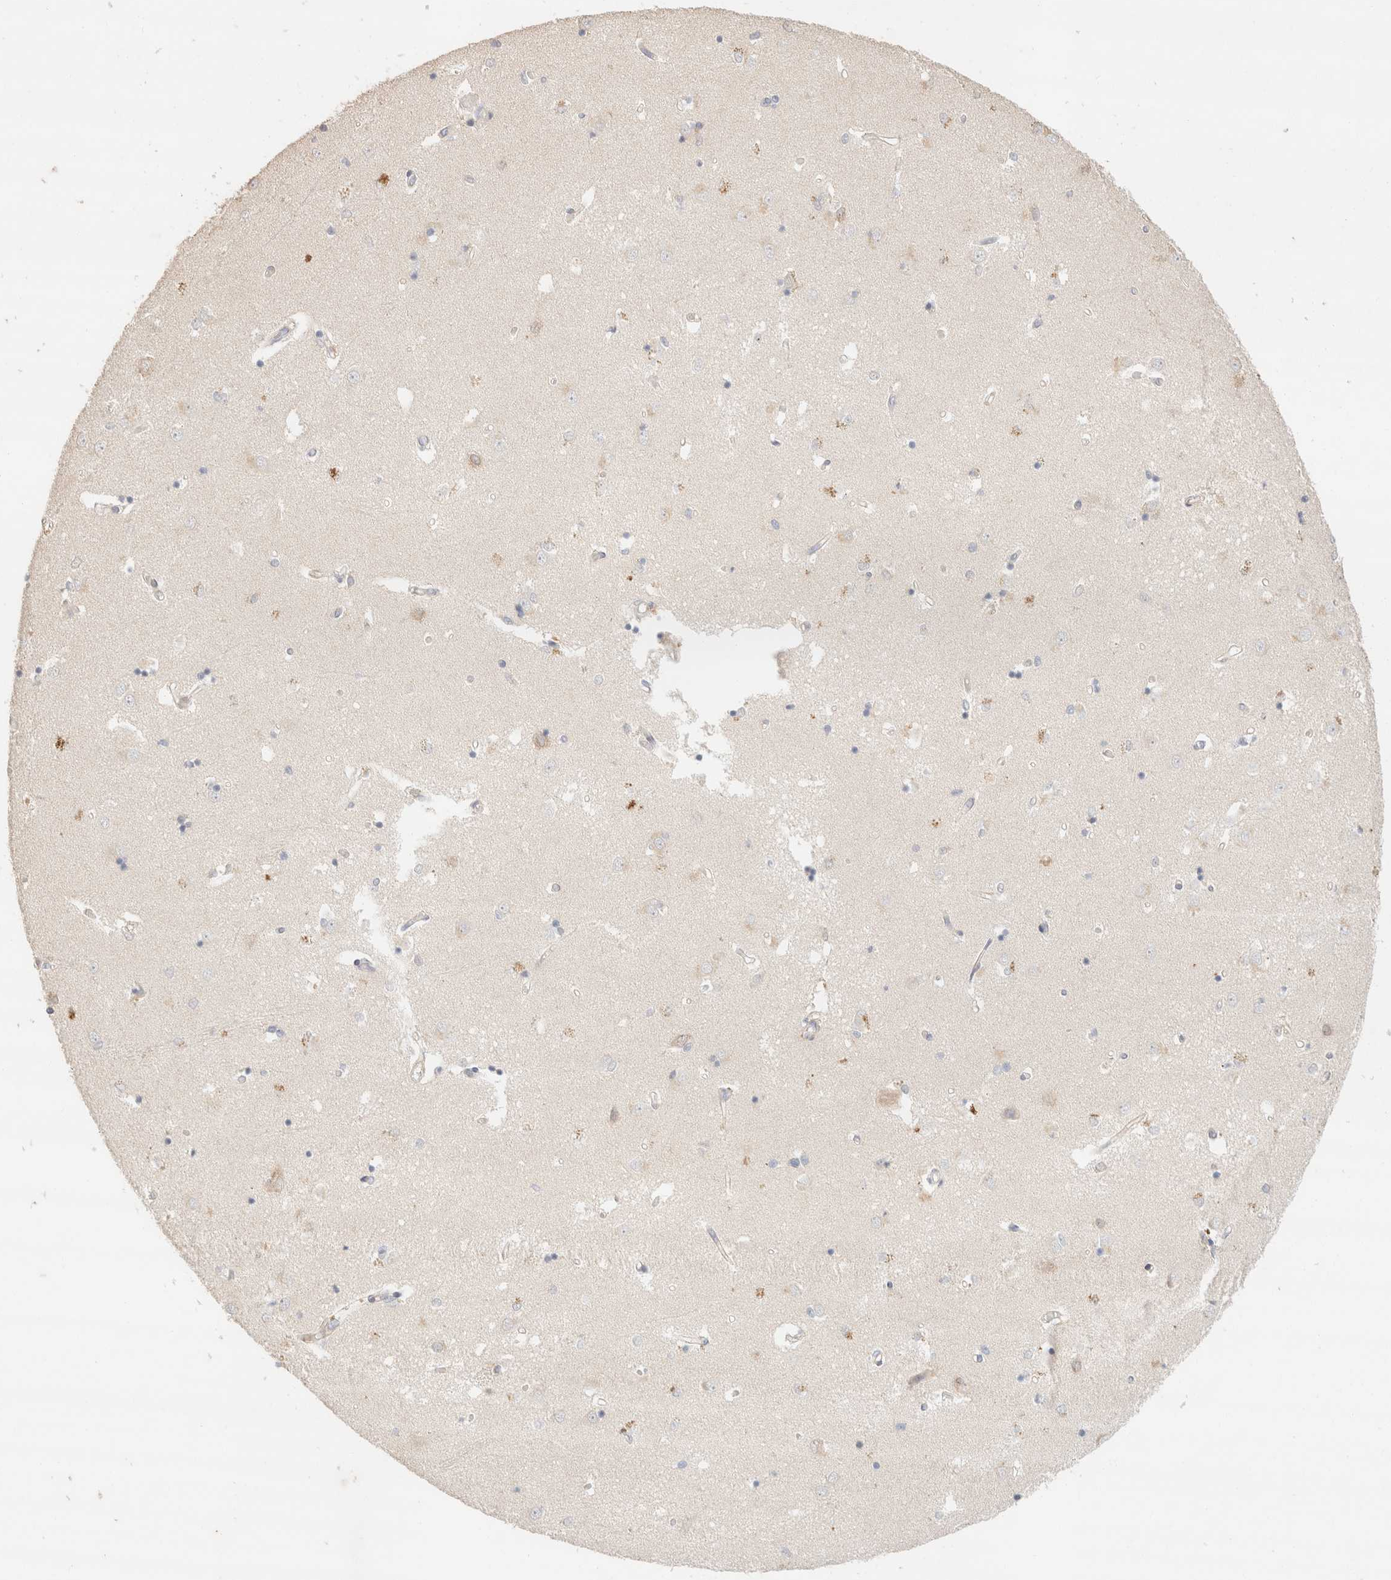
{"staining": {"intensity": "negative", "quantity": "none", "location": "none"}, "tissue": "caudate", "cell_type": "Glial cells", "image_type": "normal", "snomed": [{"axis": "morphology", "description": "Normal tissue, NOS"}, {"axis": "topography", "description": "Lateral ventricle wall"}], "caption": "A high-resolution micrograph shows immunohistochemistry staining of unremarkable caudate, which exhibits no significant expression in glial cells.", "gene": "CSNK1E", "patient": {"sex": "male", "age": 45}}